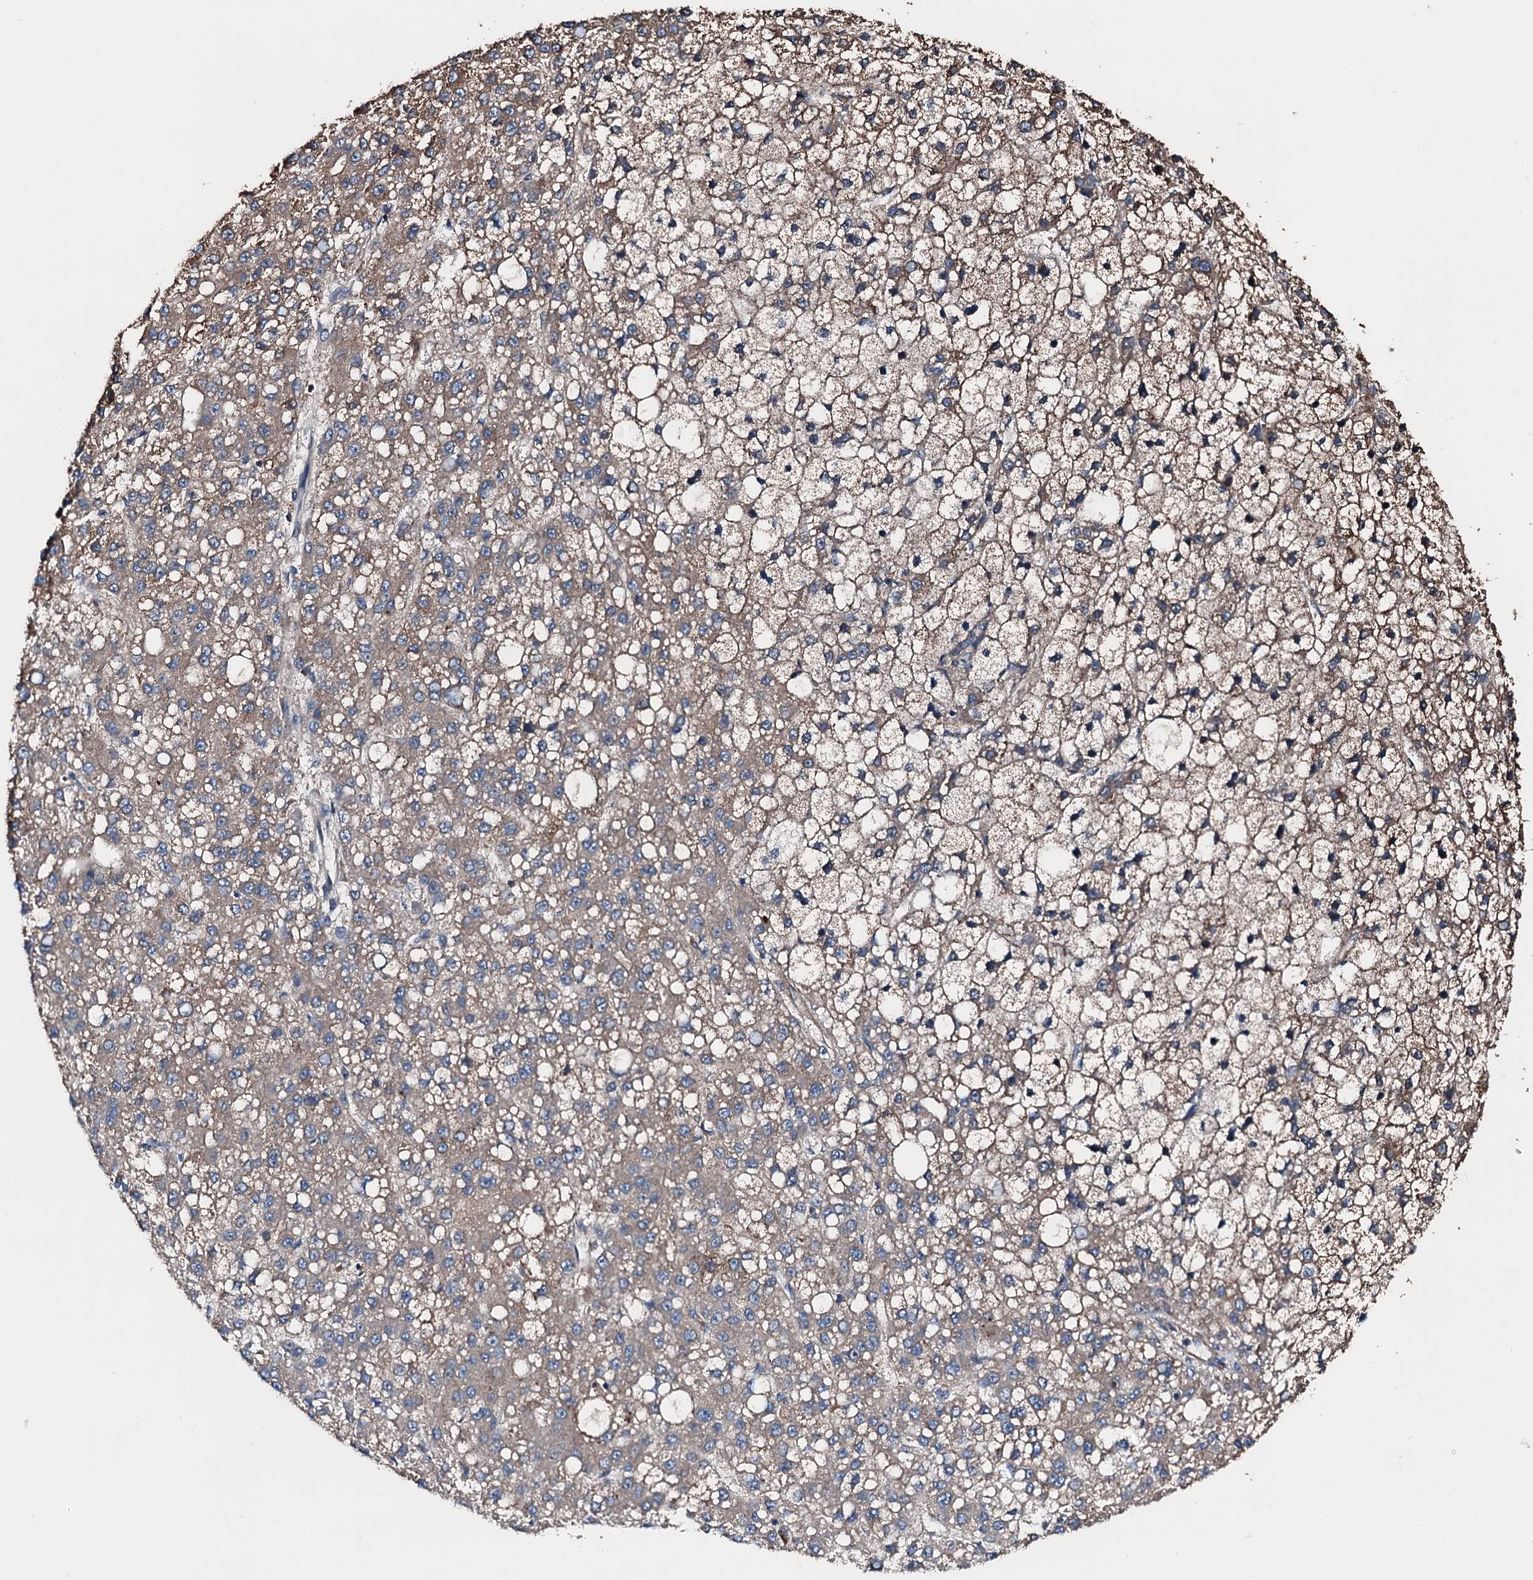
{"staining": {"intensity": "weak", "quantity": ">75%", "location": "cytoplasmic/membranous"}, "tissue": "liver cancer", "cell_type": "Tumor cells", "image_type": "cancer", "snomed": [{"axis": "morphology", "description": "Carcinoma, Hepatocellular, NOS"}, {"axis": "topography", "description": "Liver"}], "caption": "Brown immunohistochemical staining in liver cancer displays weak cytoplasmic/membranous positivity in approximately >75% of tumor cells. (DAB (3,3'-diaminobenzidine) IHC, brown staining for protein, blue staining for nuclei).", "gene": "FGD4", "patient": {"sex": "male", "age": 67}}